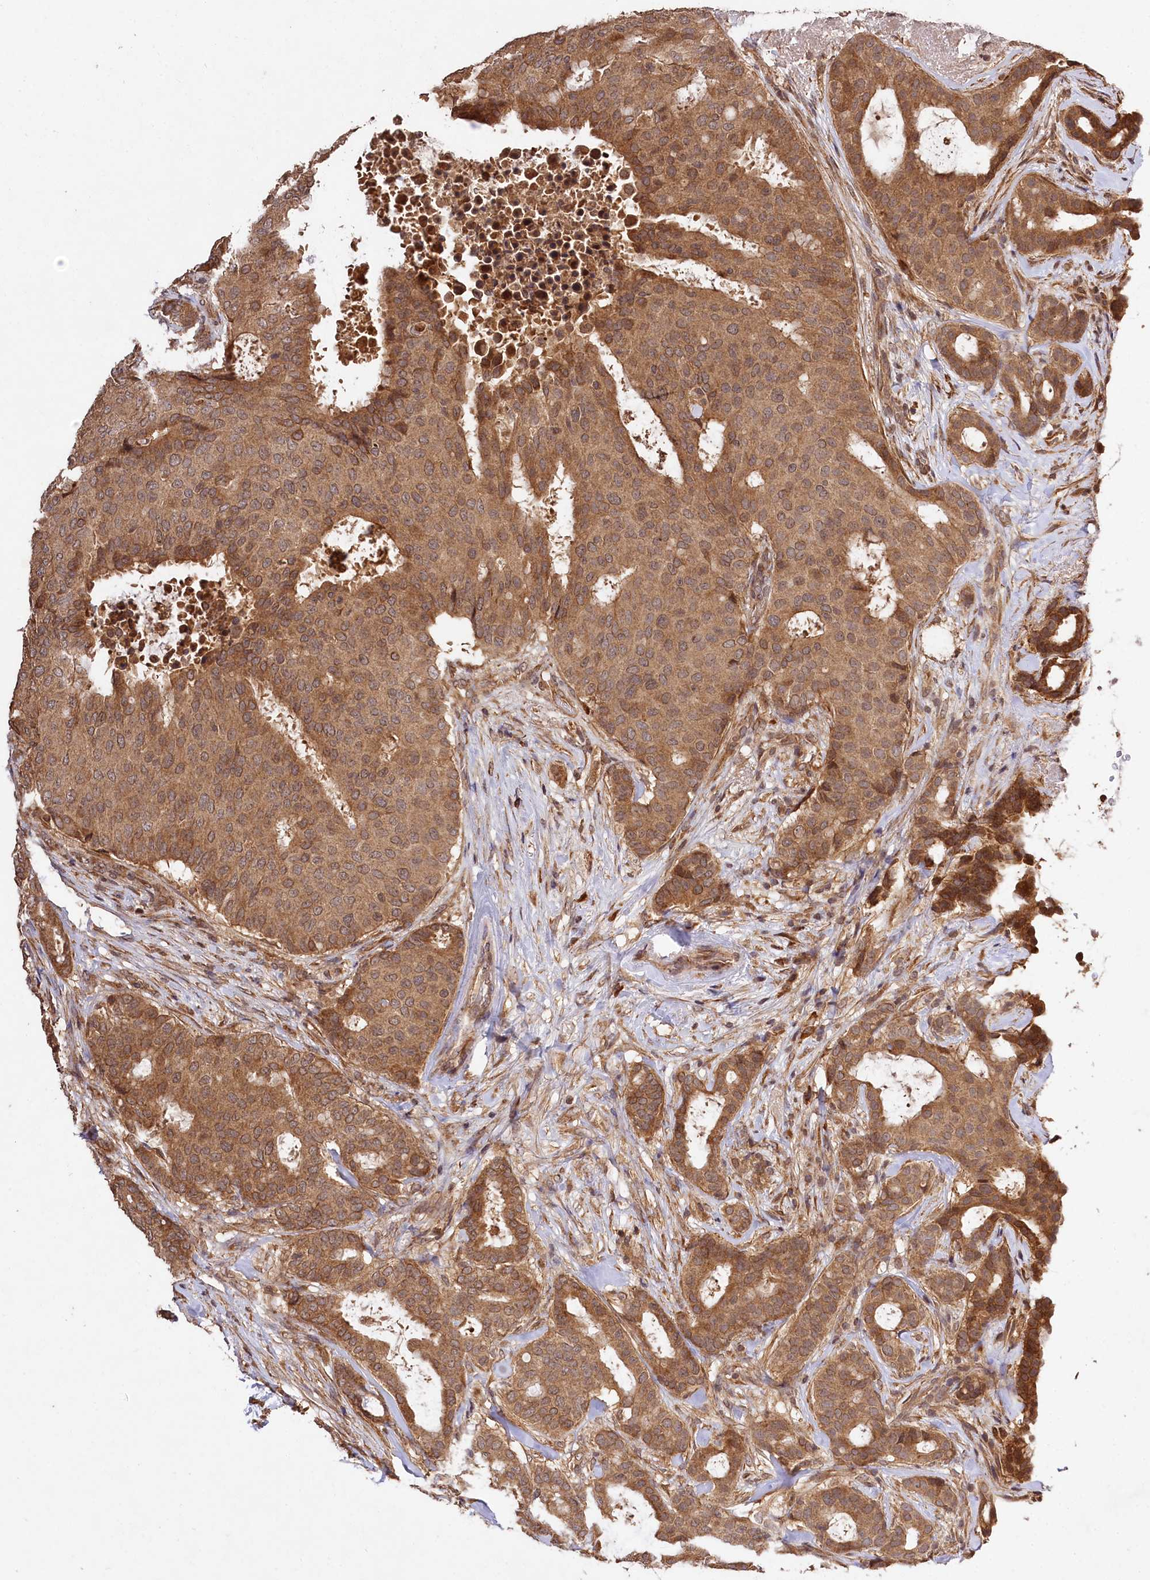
{"staining": {"intensity": "moderate", "quantity": ">75%", "location": "cytoplasmic/membranous"}, "tissue": "breast cancer", "cell_type": "Tumor cells", "image_type": "cancer", "snomed": [{"axis": "morphology", "description": "Duct carcinoma"}, {"axis": "topography", "description": "Breast"}], "caption": "Invasive ductal carcinoma (breast) stained with DAB IHC displays medium levels of moderate cytoplasmic/membranous staining in about >75% of tumor cells. (Stains: DAB in brown, nuclei in blue, Microscopy: brightfield microscopy at high magnification).", "gene": "MCF2L2", "patient": {"sex": "female", "age": 75}}